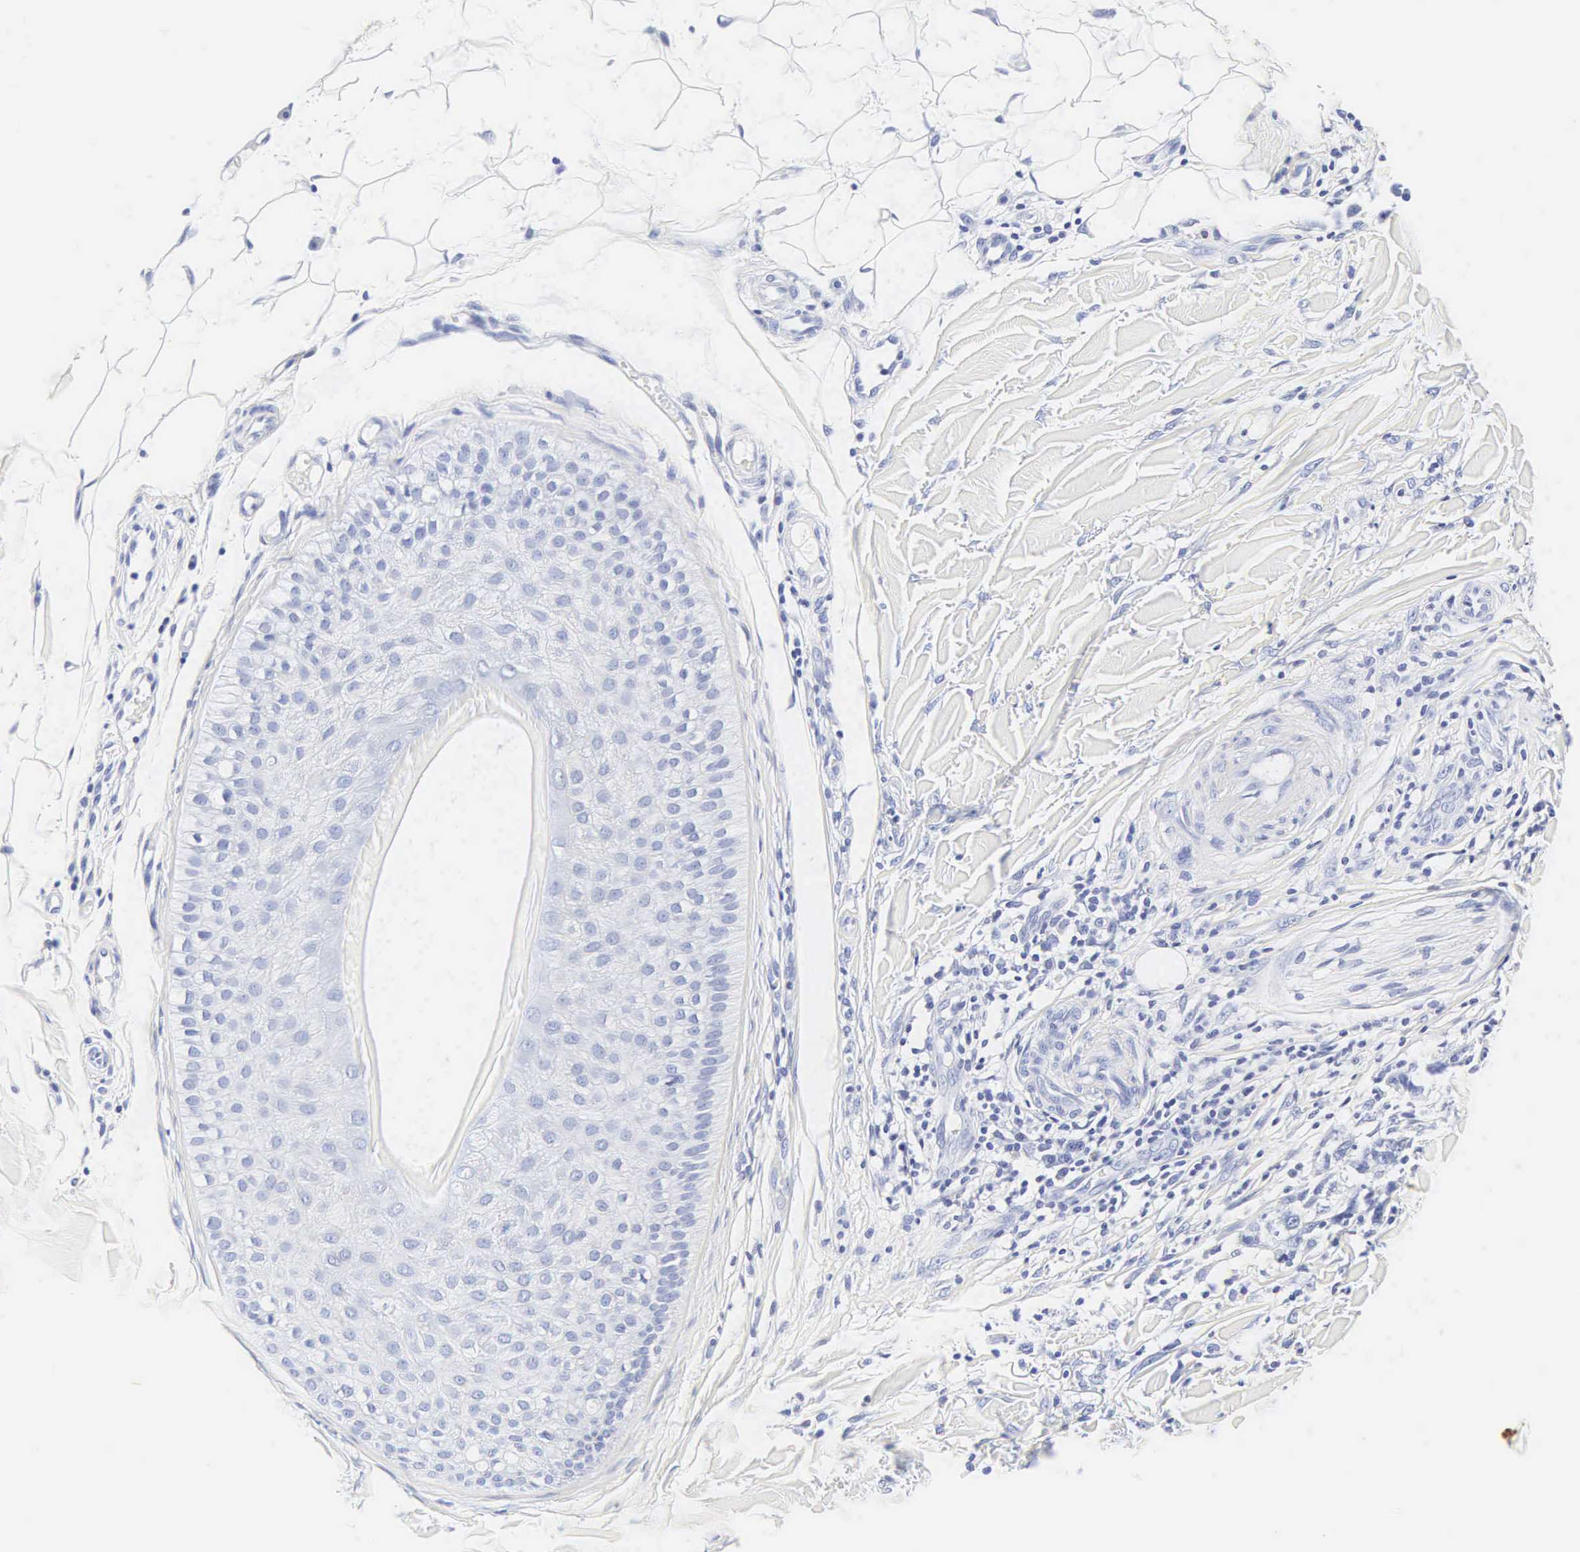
{"staining": {"intensity": "negative", "quantity": "none", "location": "none"}, "tissue": "skin cancer", "cell_type": "Tumor cells", "image_type": "cancer", "snomed": [{"axis": "morphology", "description": "Squamous cell carcinoma, NOS"}, {"axis": "topography", "description": "Skin"}], "caption": "Tumor cells show no significant protein expression in skin cancer (squamous cell carcinoma).", "gene": "INS", "patient": {"sex": "male", "age": 77}}